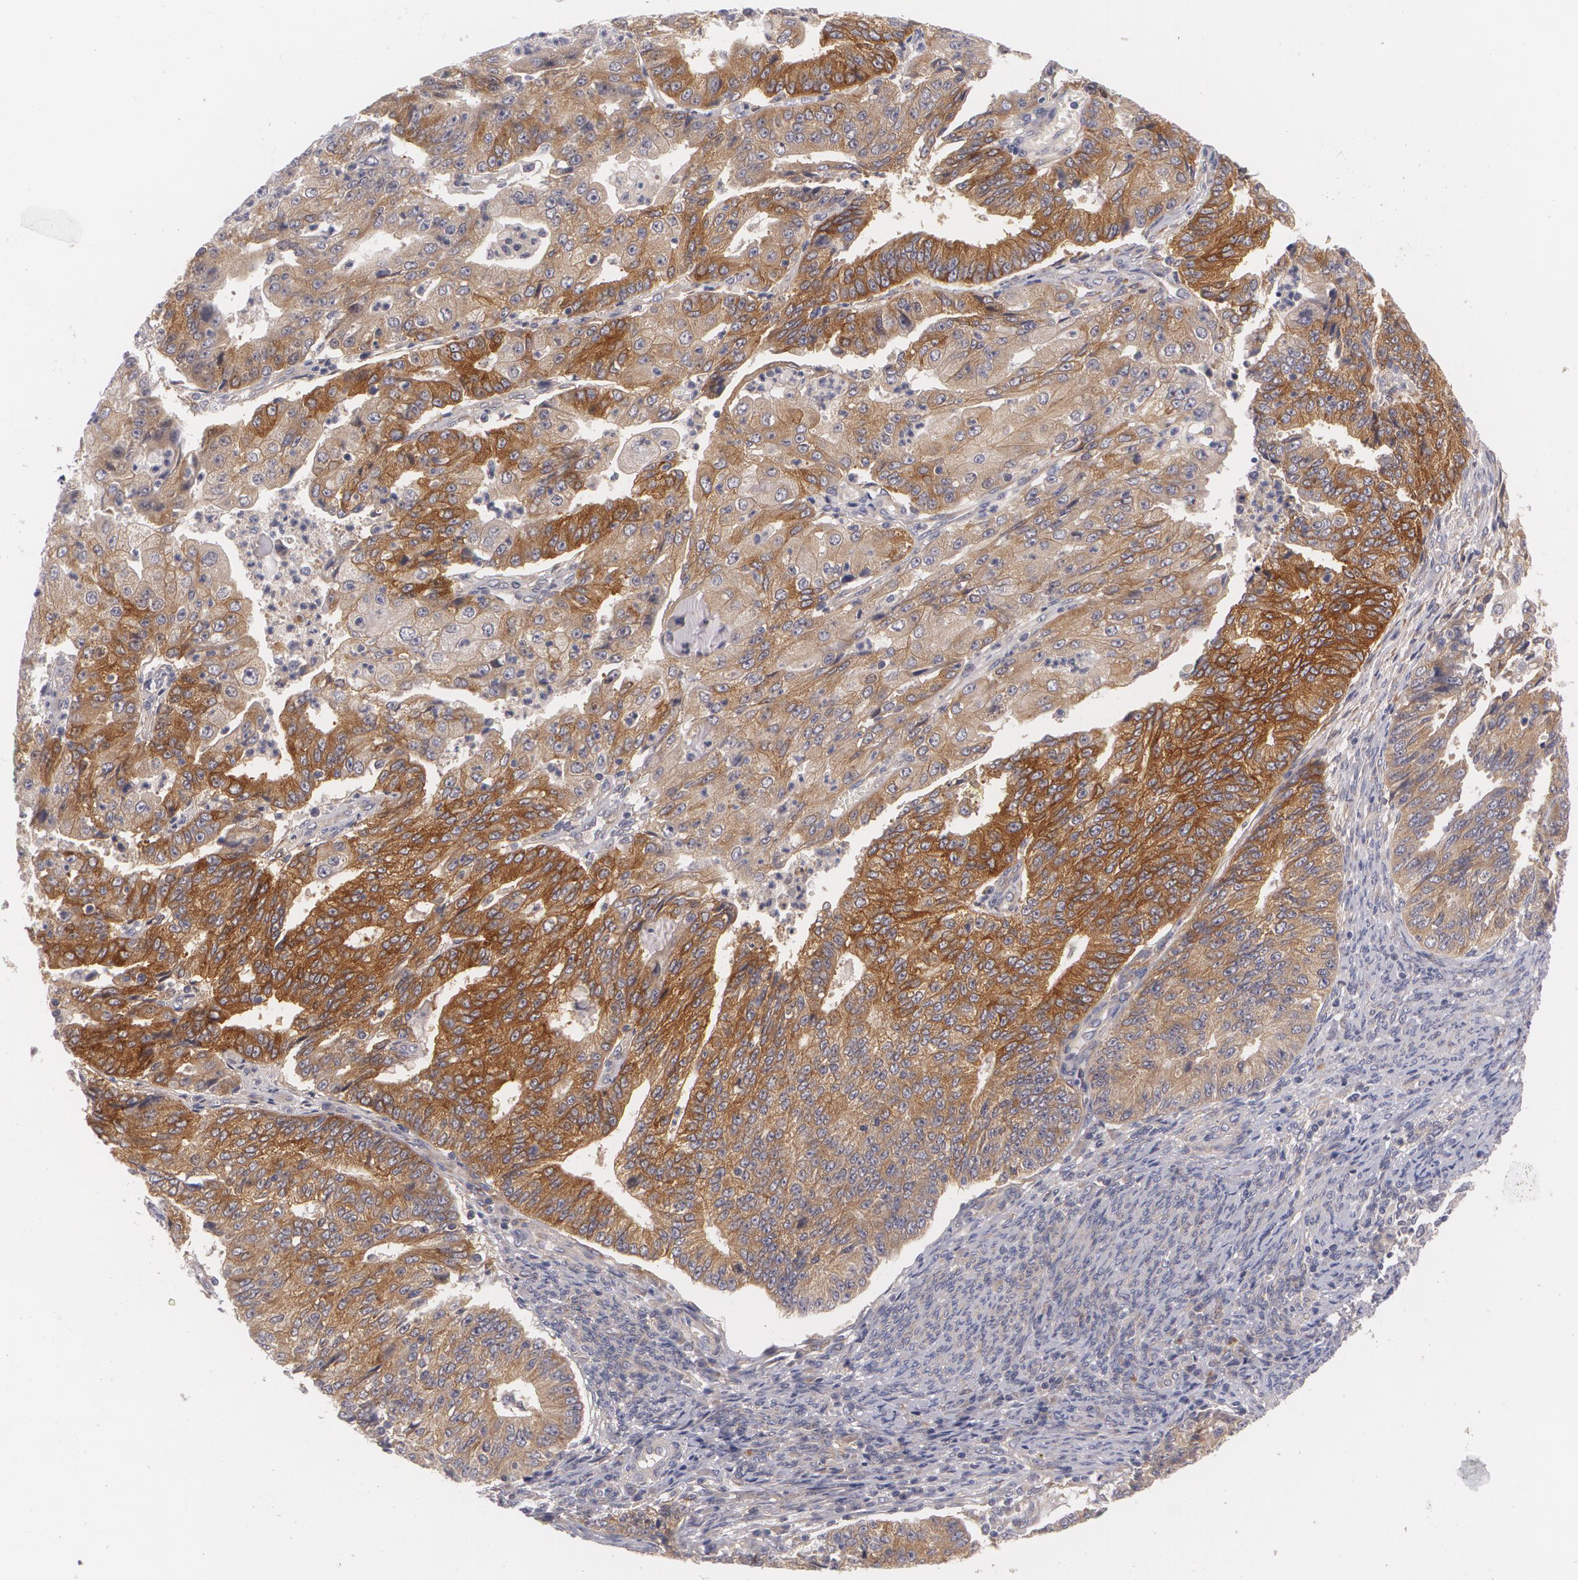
{"staining": {"intensity": "strong", "quantity": ">75%", "location": "cytoplasmic/membranous"}, "tissue": "endometrial cancer", "cell_type": "Tumor cells", "image_type": "cancer", "snomed": [{"axis": "morphology", "description": "Adenocarcinoma, NOS"}, {"axis": "topography", "description": "Endometrium"}], "caption": "The micrograph demonstrates a brown stain indicating the presence of a protein in the cytoplasmic/membranous of tumor cells in endometrial cancer. The staining was performed using DAB (3,3'-diaminobenzidine), with brown indicating positive protein expression. Nuclei are stained blue with hematoxylin.", "gene": "CASK", "patient": {"sex": "female", "age": 56}}